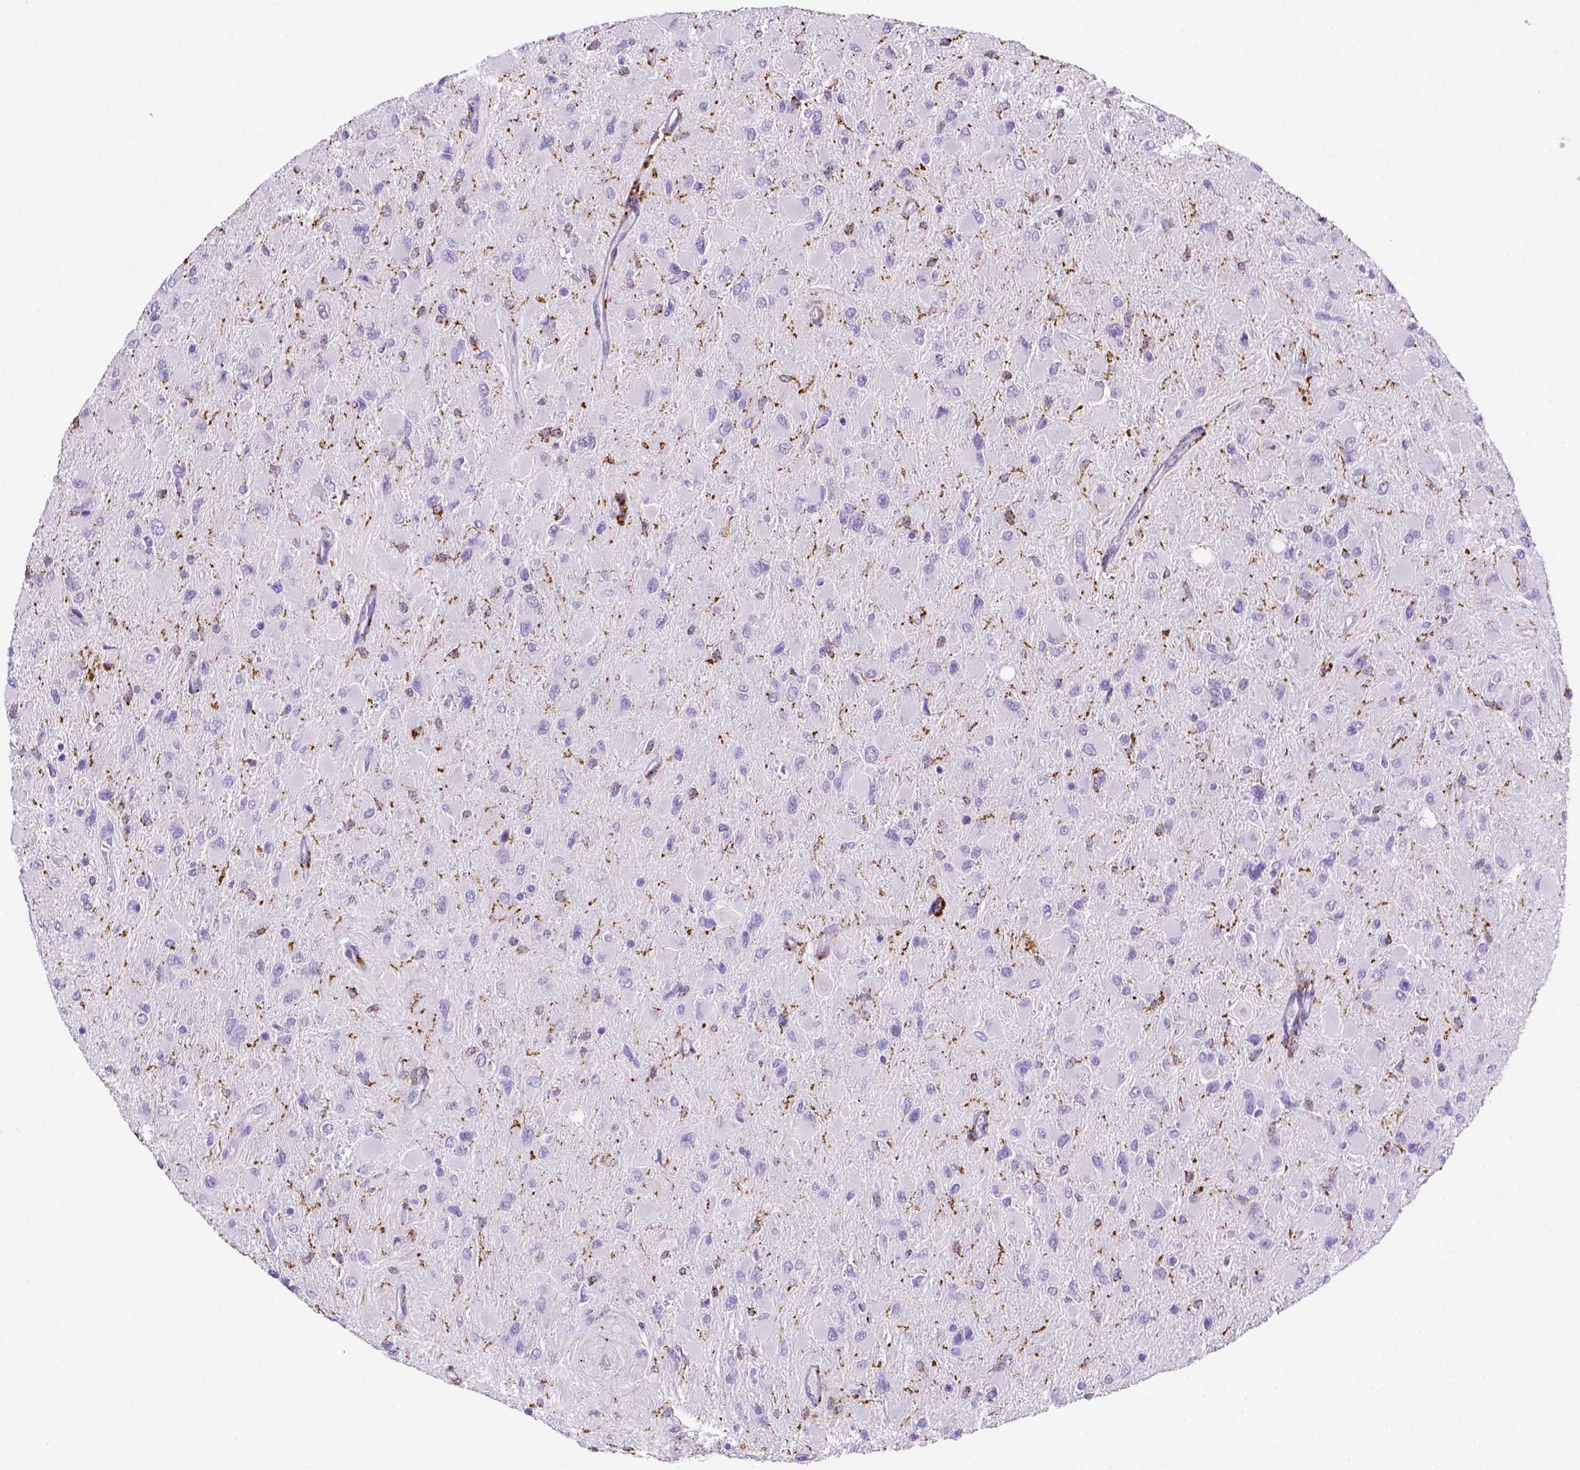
{"staining": {"intensity": "negative", "quantity": "none", "location": "none"}, "tissue": "glioma", "cell_type": "Tumor cells", "image_type": "cancer", "snomed": [{"axis": "morphology", "description": "Glioma, malignant, High grade"}, {"axis": "topography", "description": "Cerebral cortex"}], "caption": "DAB (3,3'-diaminobenzidine) immunohistochemical staining of high-grade glioma (malignant) displays no significant staining in tumor cells.", "gene": "CD68", "patient": {"sex": "female", "age": 36}}